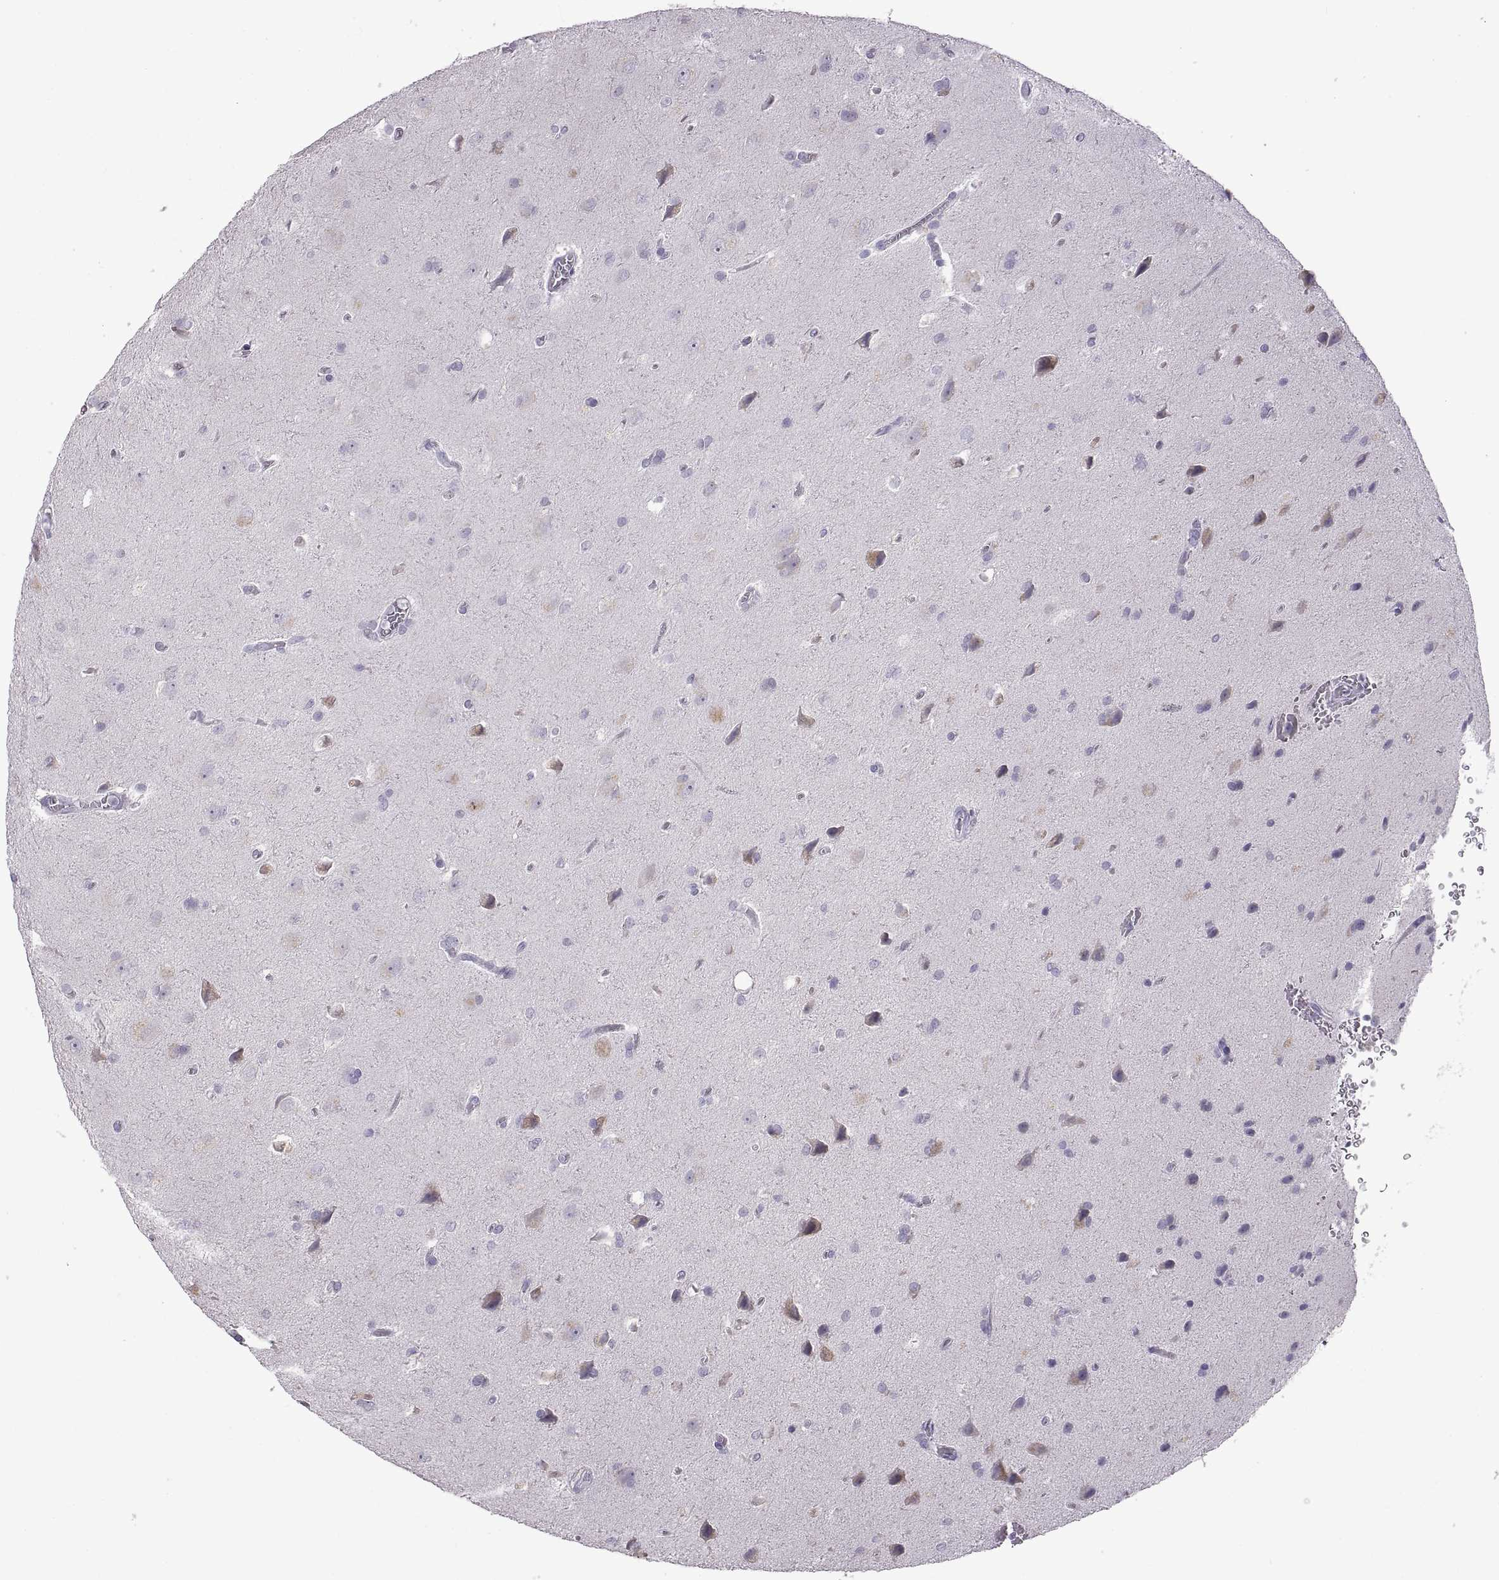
{"staining": {"intensity": "negative", "quantity": "none", "location": "none"}, "tissue": "glioma", "cell_type": "Tumor cells", "image_type": "cancer", "snomed": [{"axis": "morphology", "description": "Glioma, malignant, Low grade"}, {"axis": "topography", "description": "Brain"}], "caption": "A high-resolution image shows immunohistochemistry staining of glioma, which reveals no significant staining in tumor cells.", "gene": "RDM1", "patient": {"sex": "male", "age": 58}}